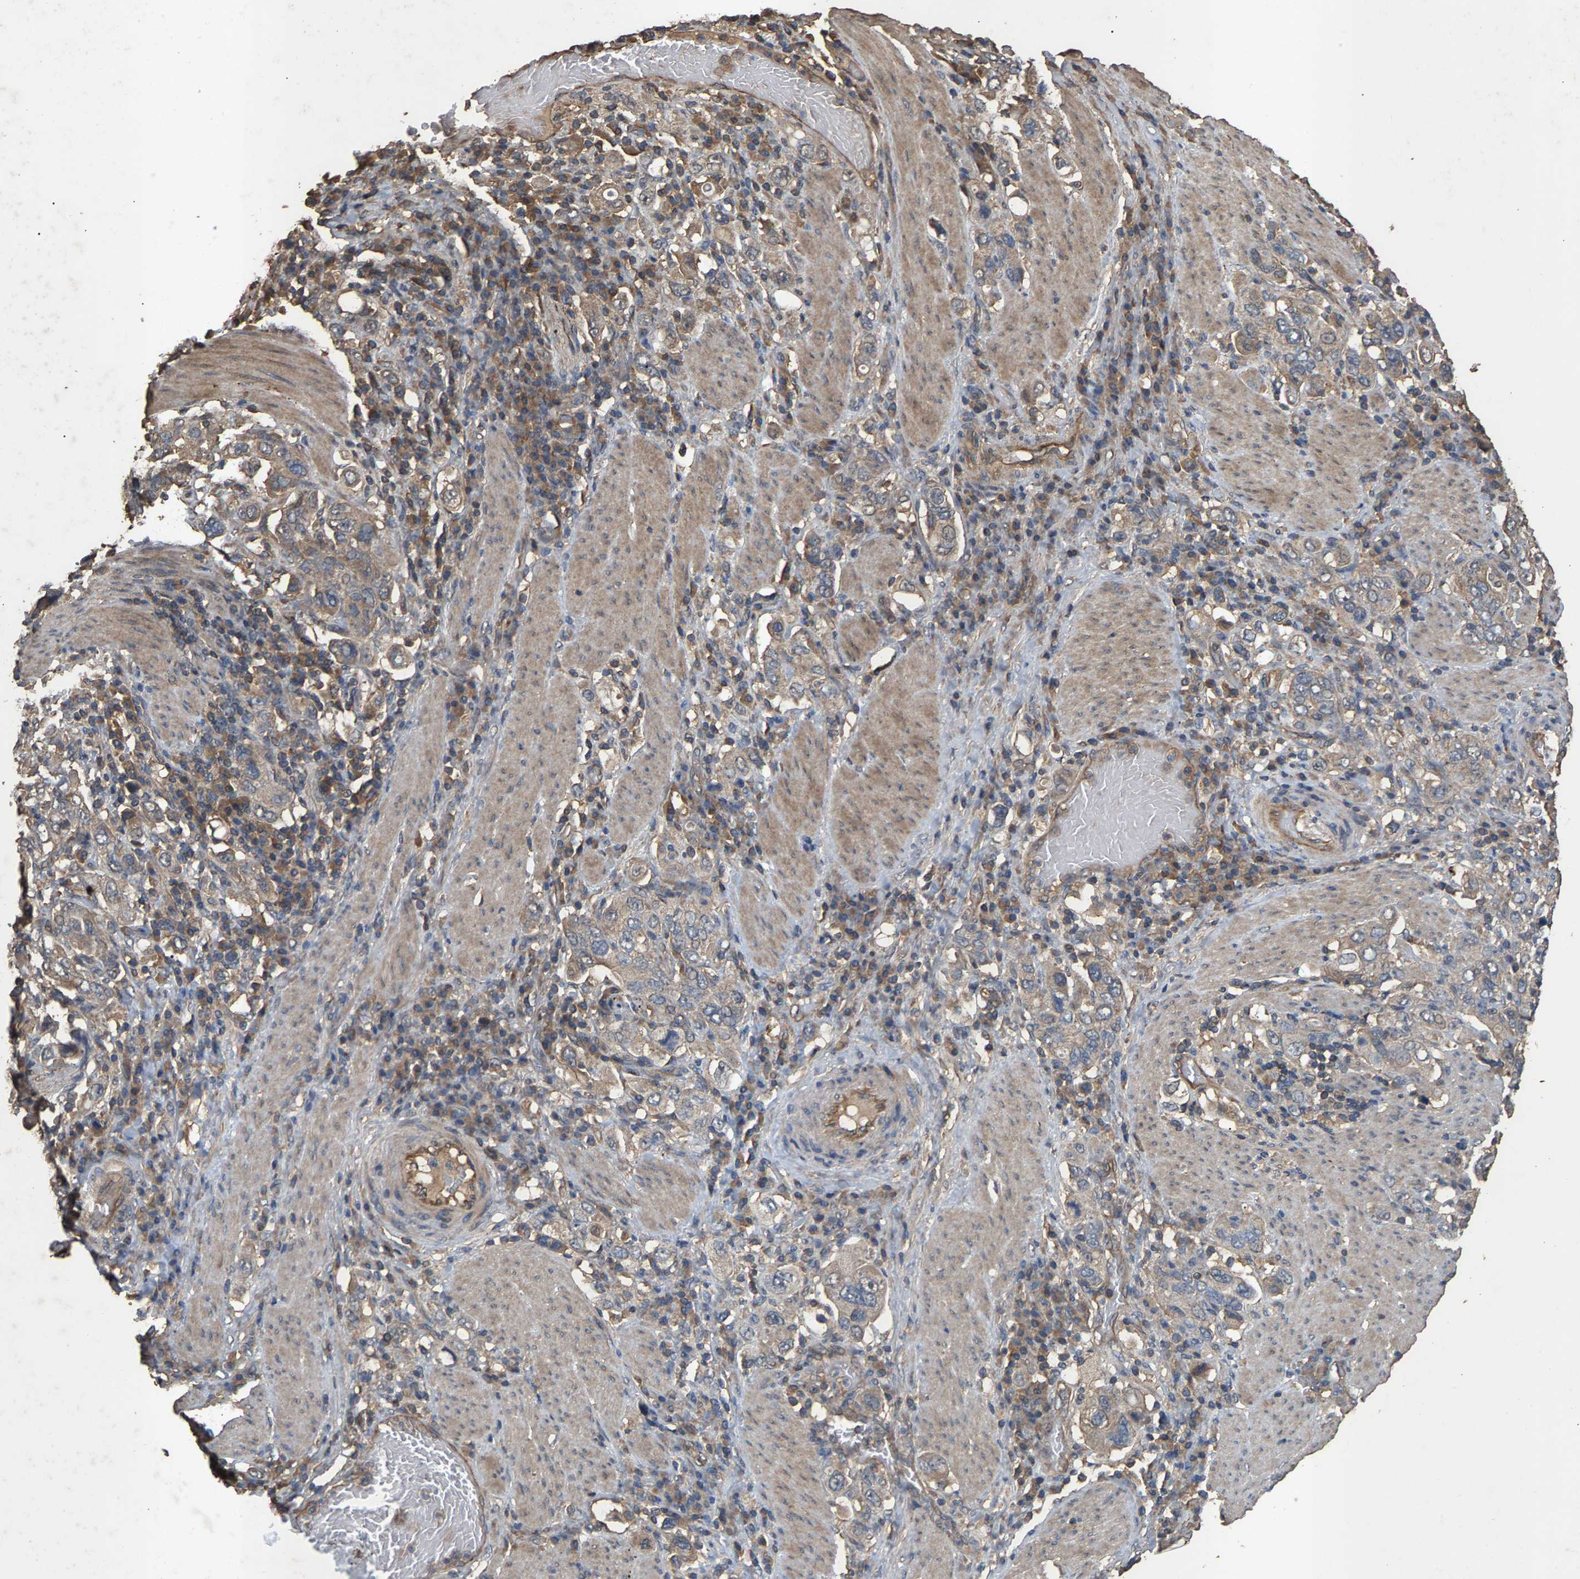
{"staining": {"intensity": "weak", "quantity": "<25%", "location": "cytoplasmic/membranous"}, "tissue": "stomach cancer", "cell_type": "Tumor cells", "image_type": "cancer", "snomed": [{"axis": "morphology", "description": "Adenocarcinoma, NOS"}, {"axis": "topography", "description": "Stomach, upper"}], "caption": "This is an immunohistochemistry photomicrograph of human stomach adenocarcinoma. There is no positivity in tumor cells.", "gene": "HTRA3", "patient": {"sex": "male", "age": 62}}